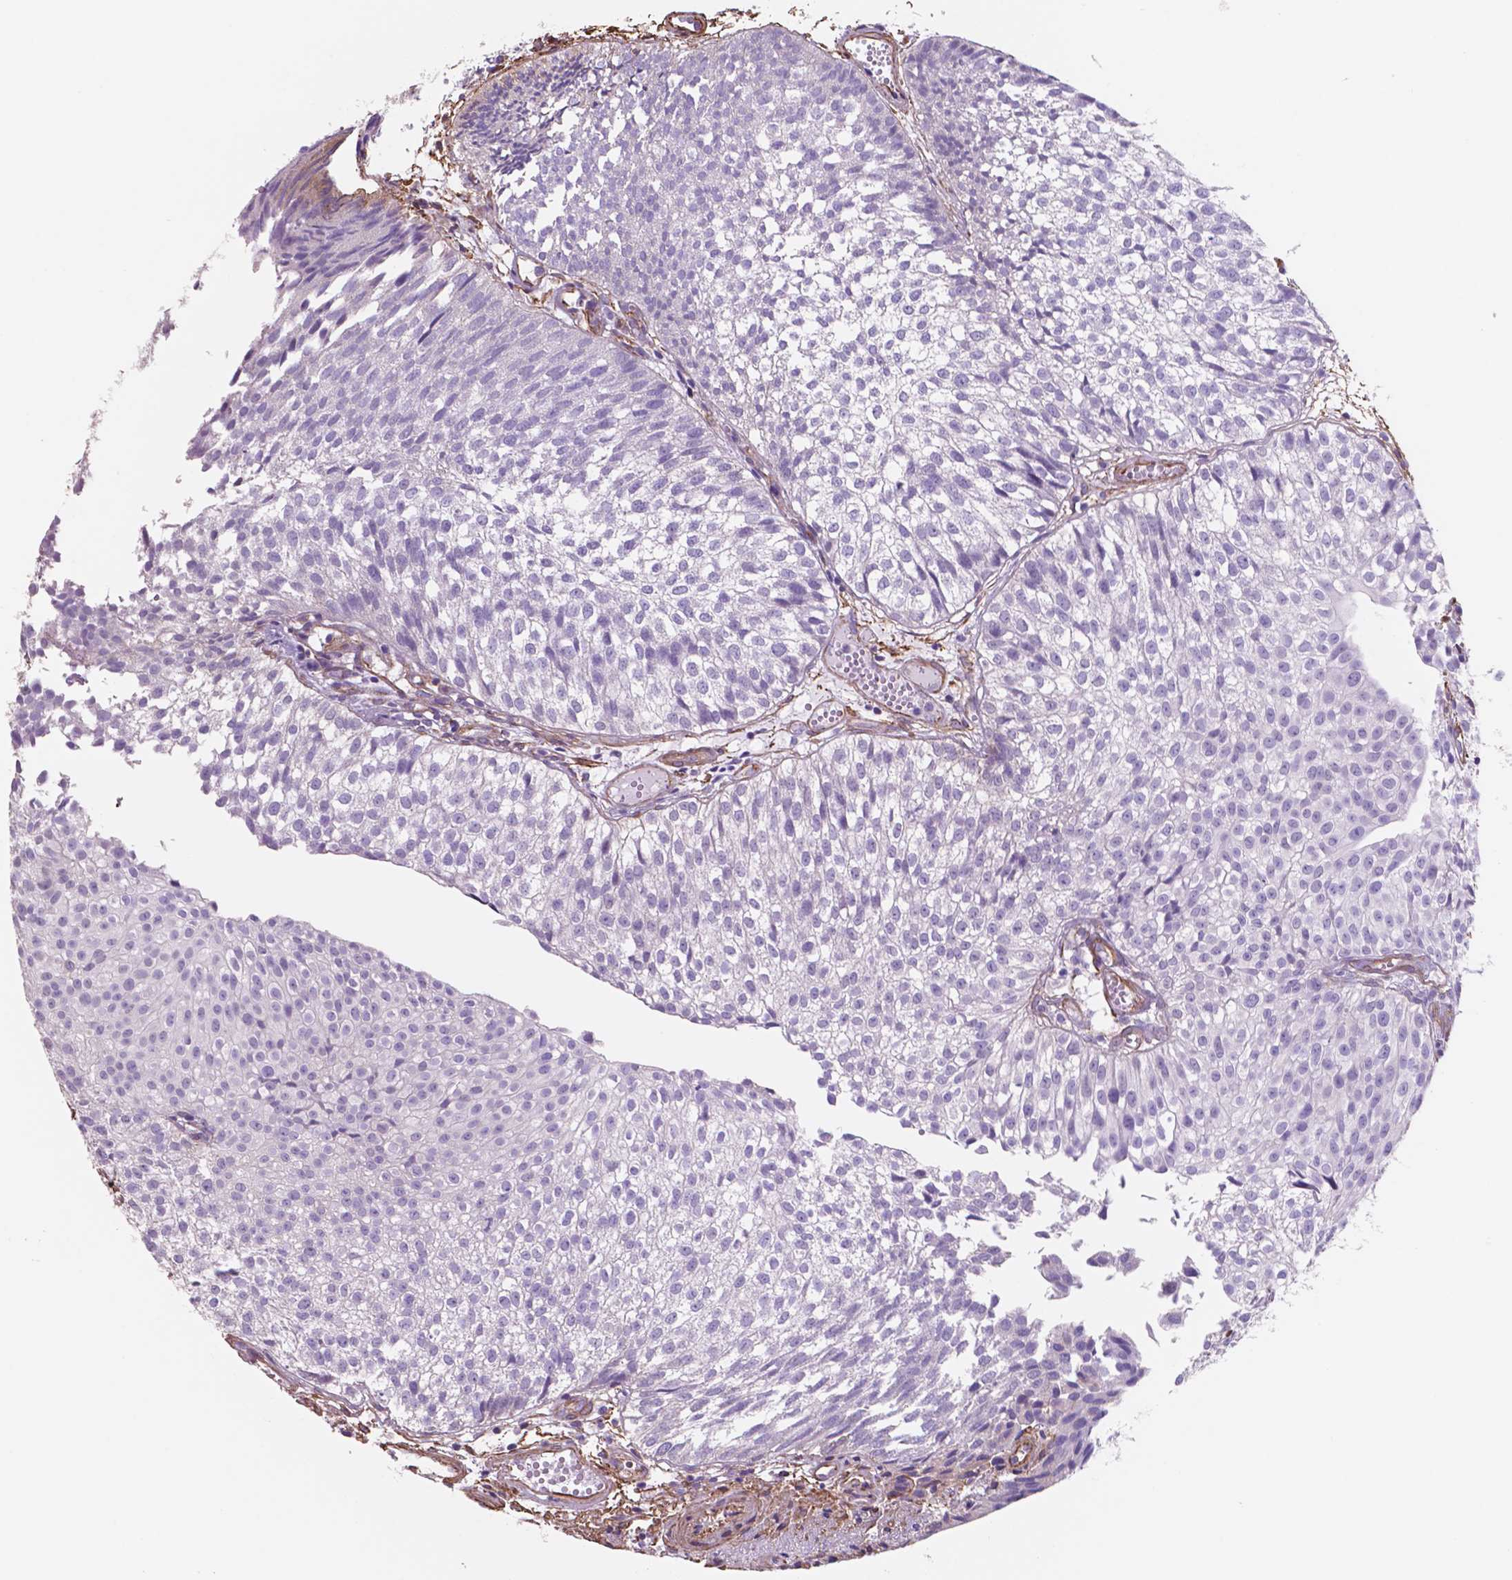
{"staining": {"intensity": "negative", "quantity": "none", "location": "none"}, "tissue": "urothelial cancer", "cell_type": "Tumor cells", "image_type": "cancer", "snomed": [{"axis": "morphology", "description": "Urothelial carcinoma, Low grade"}, {"axis": "topography", "description": "Urinary bladder"}], "caption": "Photomicrograph shows no protein staining in tumor cells of urothelial cancer tissue.", "gene": "TOR2A", "patient": {"sex": "male", "age": 70}}